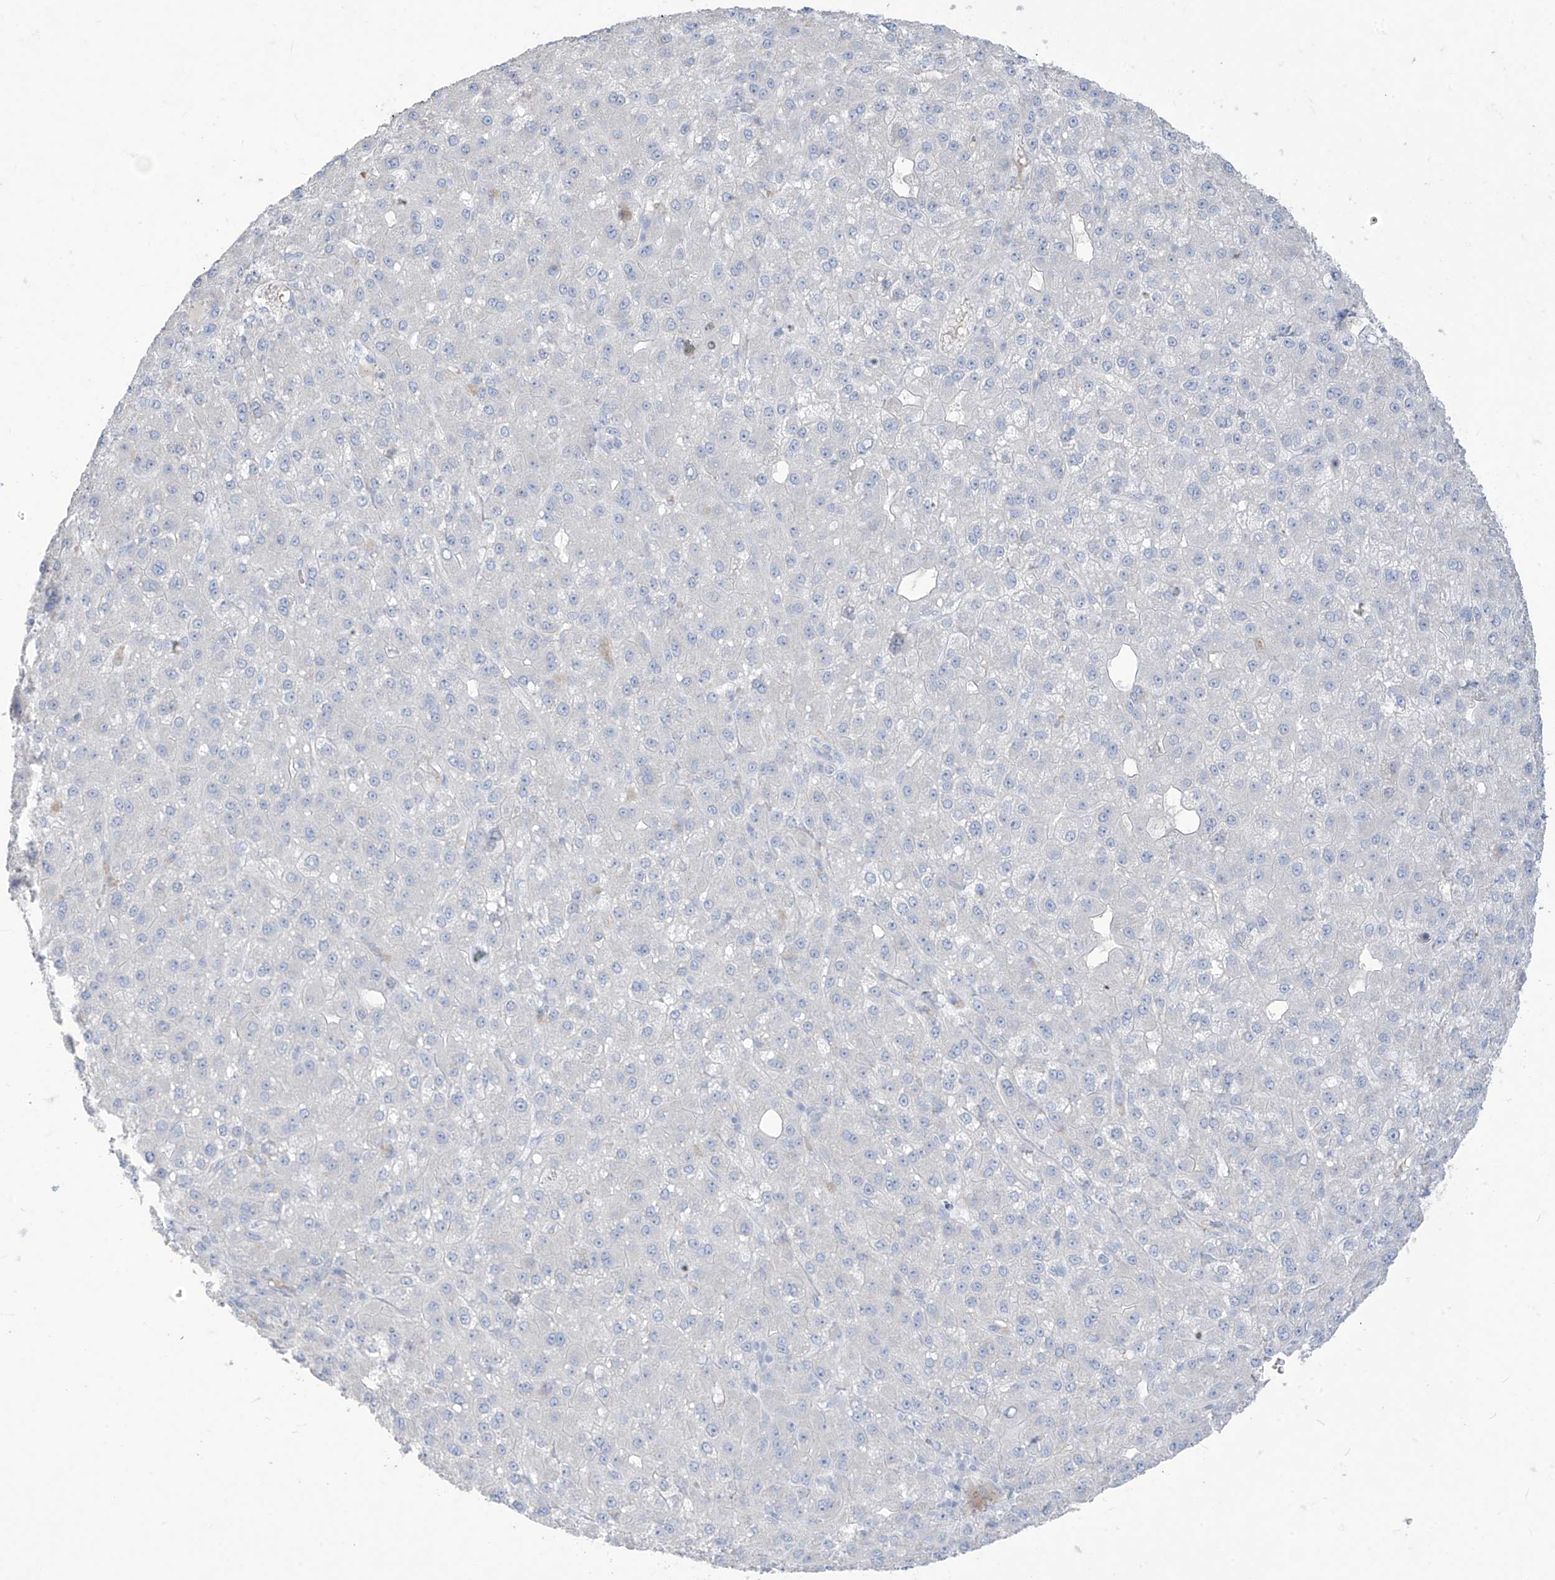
{"staining": {"intensity": "negative", "quantity": "none", "location": "none"}, "tissue": "liver cancer", "cell_type": "Tumor cells", "image_type": "cancer", "snomed": [{"axis": "morphology", "description": "Carcinoma, Hepatocellular, NOS"}, {"axis": "topography", "description": "Liver"}], "caption": "Tumor cells show no significant expression in liver hepatocellular carcinoma.", "gene": "ASPRV1", "patient": {"sex": "male", "age": 67}}